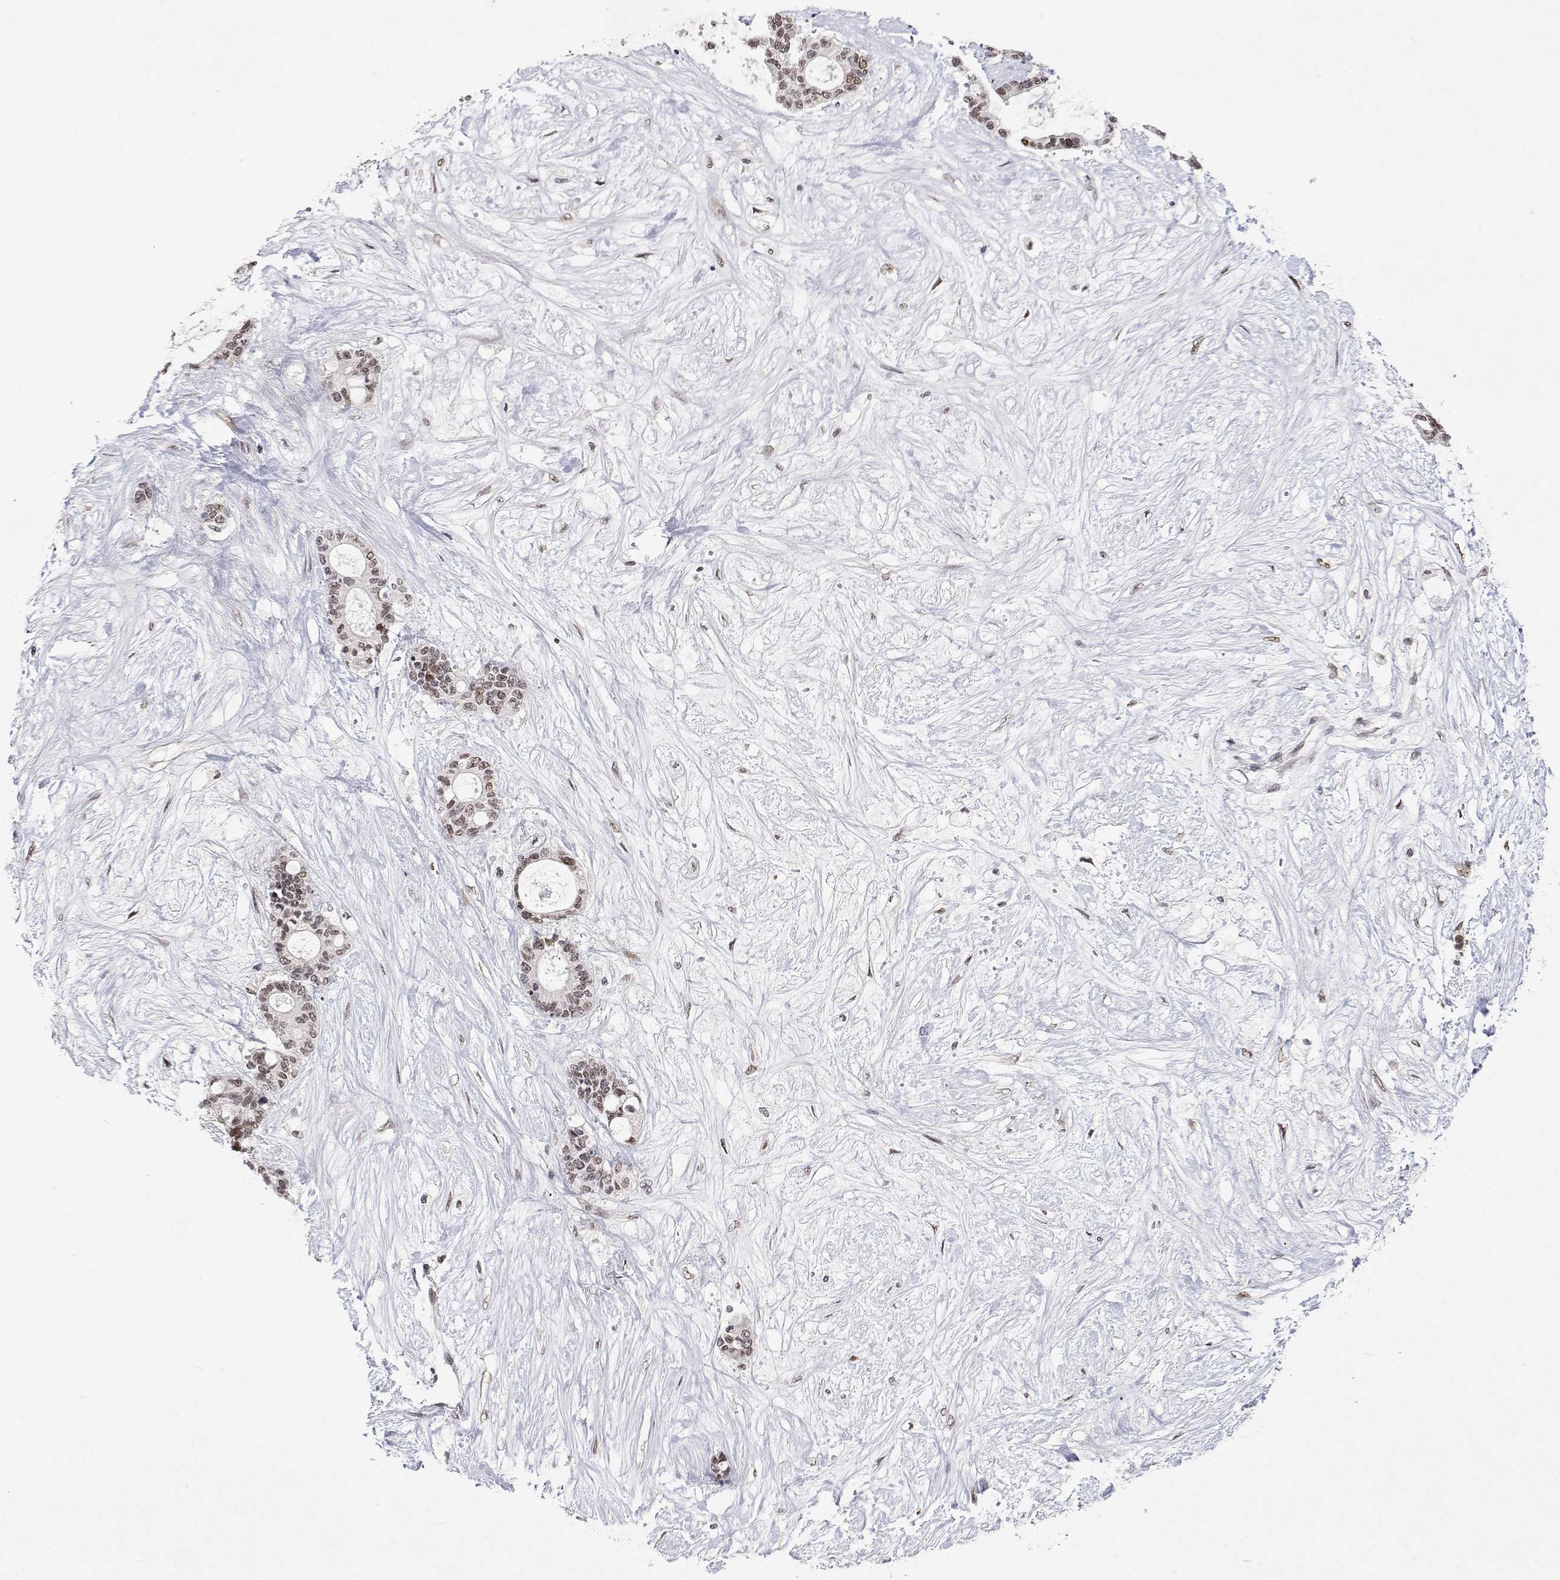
{"staining": {"intensity": "weak", "quantity": ">75%", "location": "nuclear"}, "tissue": "liver cancer", "cell_type": "Tumor cells", "image_type": "cancer", "snomed": [{"axis": "morphology", "description": "Normal tissue, NOS"}, {"axis": "morphology", "description": "Cholangiocarcinoma"}, {"axis": "topography", "description": "Liver"}, {"axis": "topography", "description": "Peripheral nerve tissue"}], "caption": "Weak nuclear positivity for a protein is appreciated in about >75% of tumor cells of liver cancer (cholangiocarcinoma) using immunohistochemistry.", "gene": "XPC", "patient": {"sex": "female", "age": 73}}